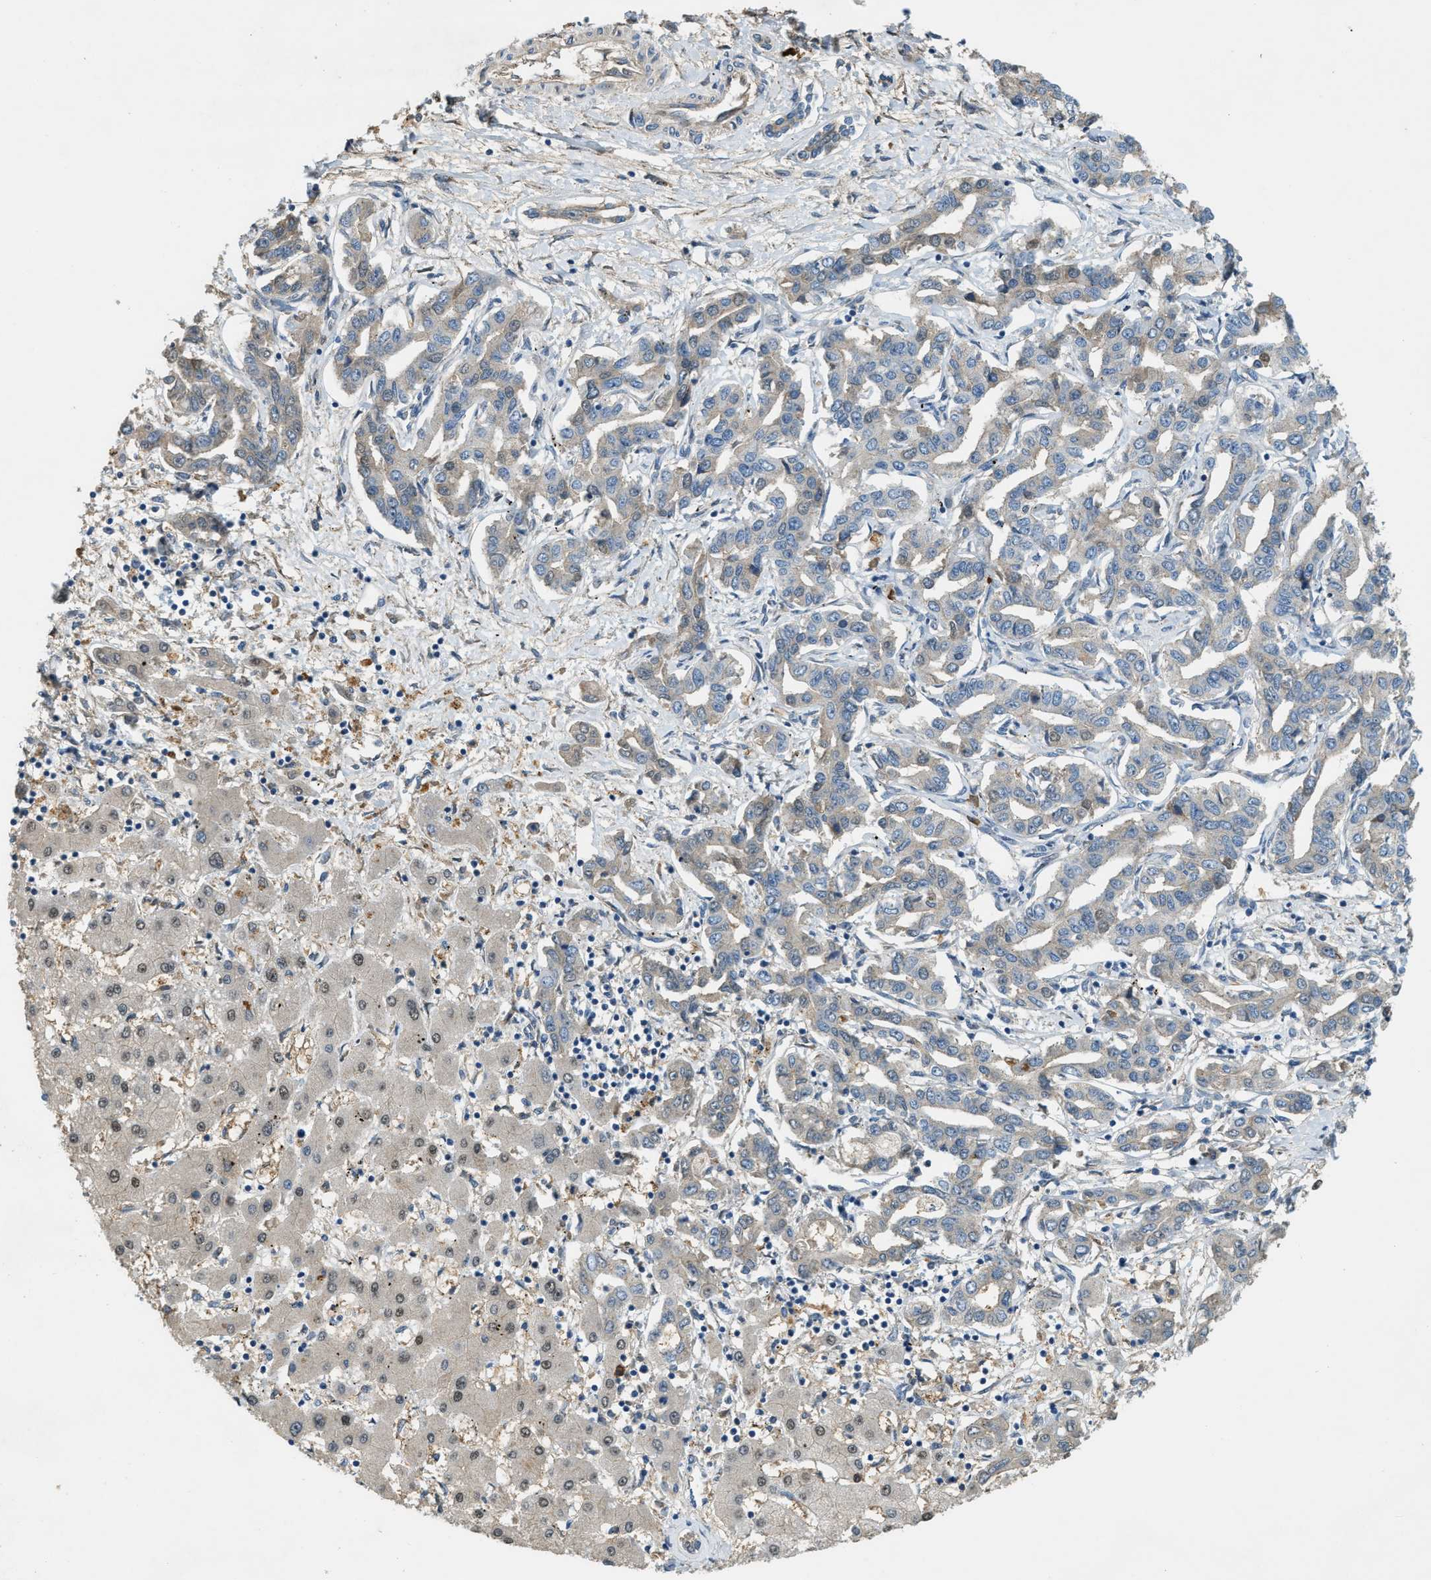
{"staining": {"intensity": "weak", "quantity": ">75%", "location": "cytoplasmic/membranous"}, "tissue": "liver cancer", "cell_type": "Tumor cells", "image_type": "cancer", "snomed": [{"axis": "morphology", "description": "Cholangiocarcinoma"}, {"axis": "topography", "description": "Liver"}], "caption": "Cholangiocarcinoma (liver) stained for a protein (brown) reveals weak cytoplasmic/membranous positive expression in approximately >75% of tumor cells.", "gene": "CFLAR", "patient": {"sex": "male", "age": 59}}